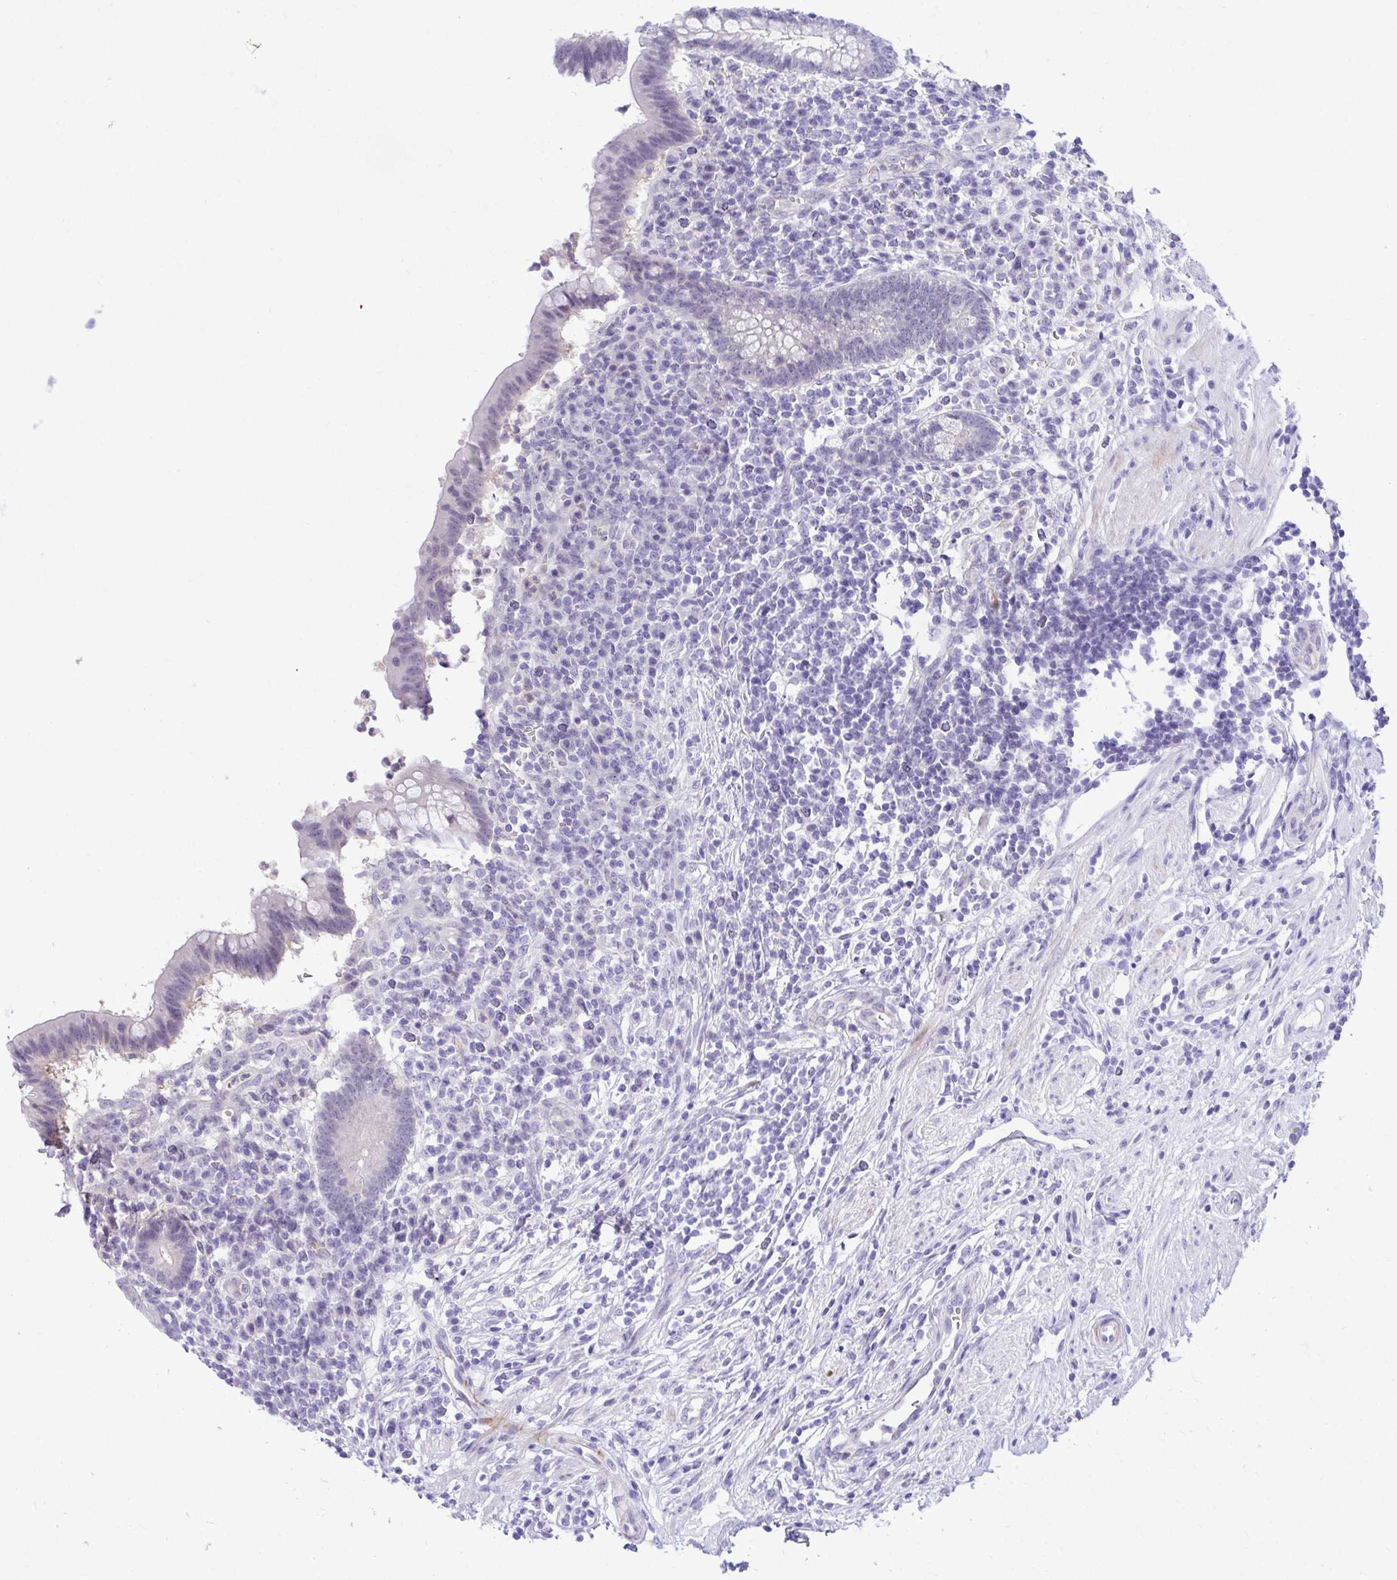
{"staining": {"intensity": "negative", "quantity": "none", "location": "none"}, "tissue": "appendix", "cell_type": "Glandular cells", "image_type": "normal", "snomed": [{"axis": "morphology", "description": "Normal tissue, NOS"}, {"axis": "topography", "description": "Appendix"}], "caption": "Immunohistochemistry (IHC) of unremarkable human appendix exhibits no staining in glandular cells.", "gene": "ZSWIM9", "patient": {"sex": "female", "age": 56}}